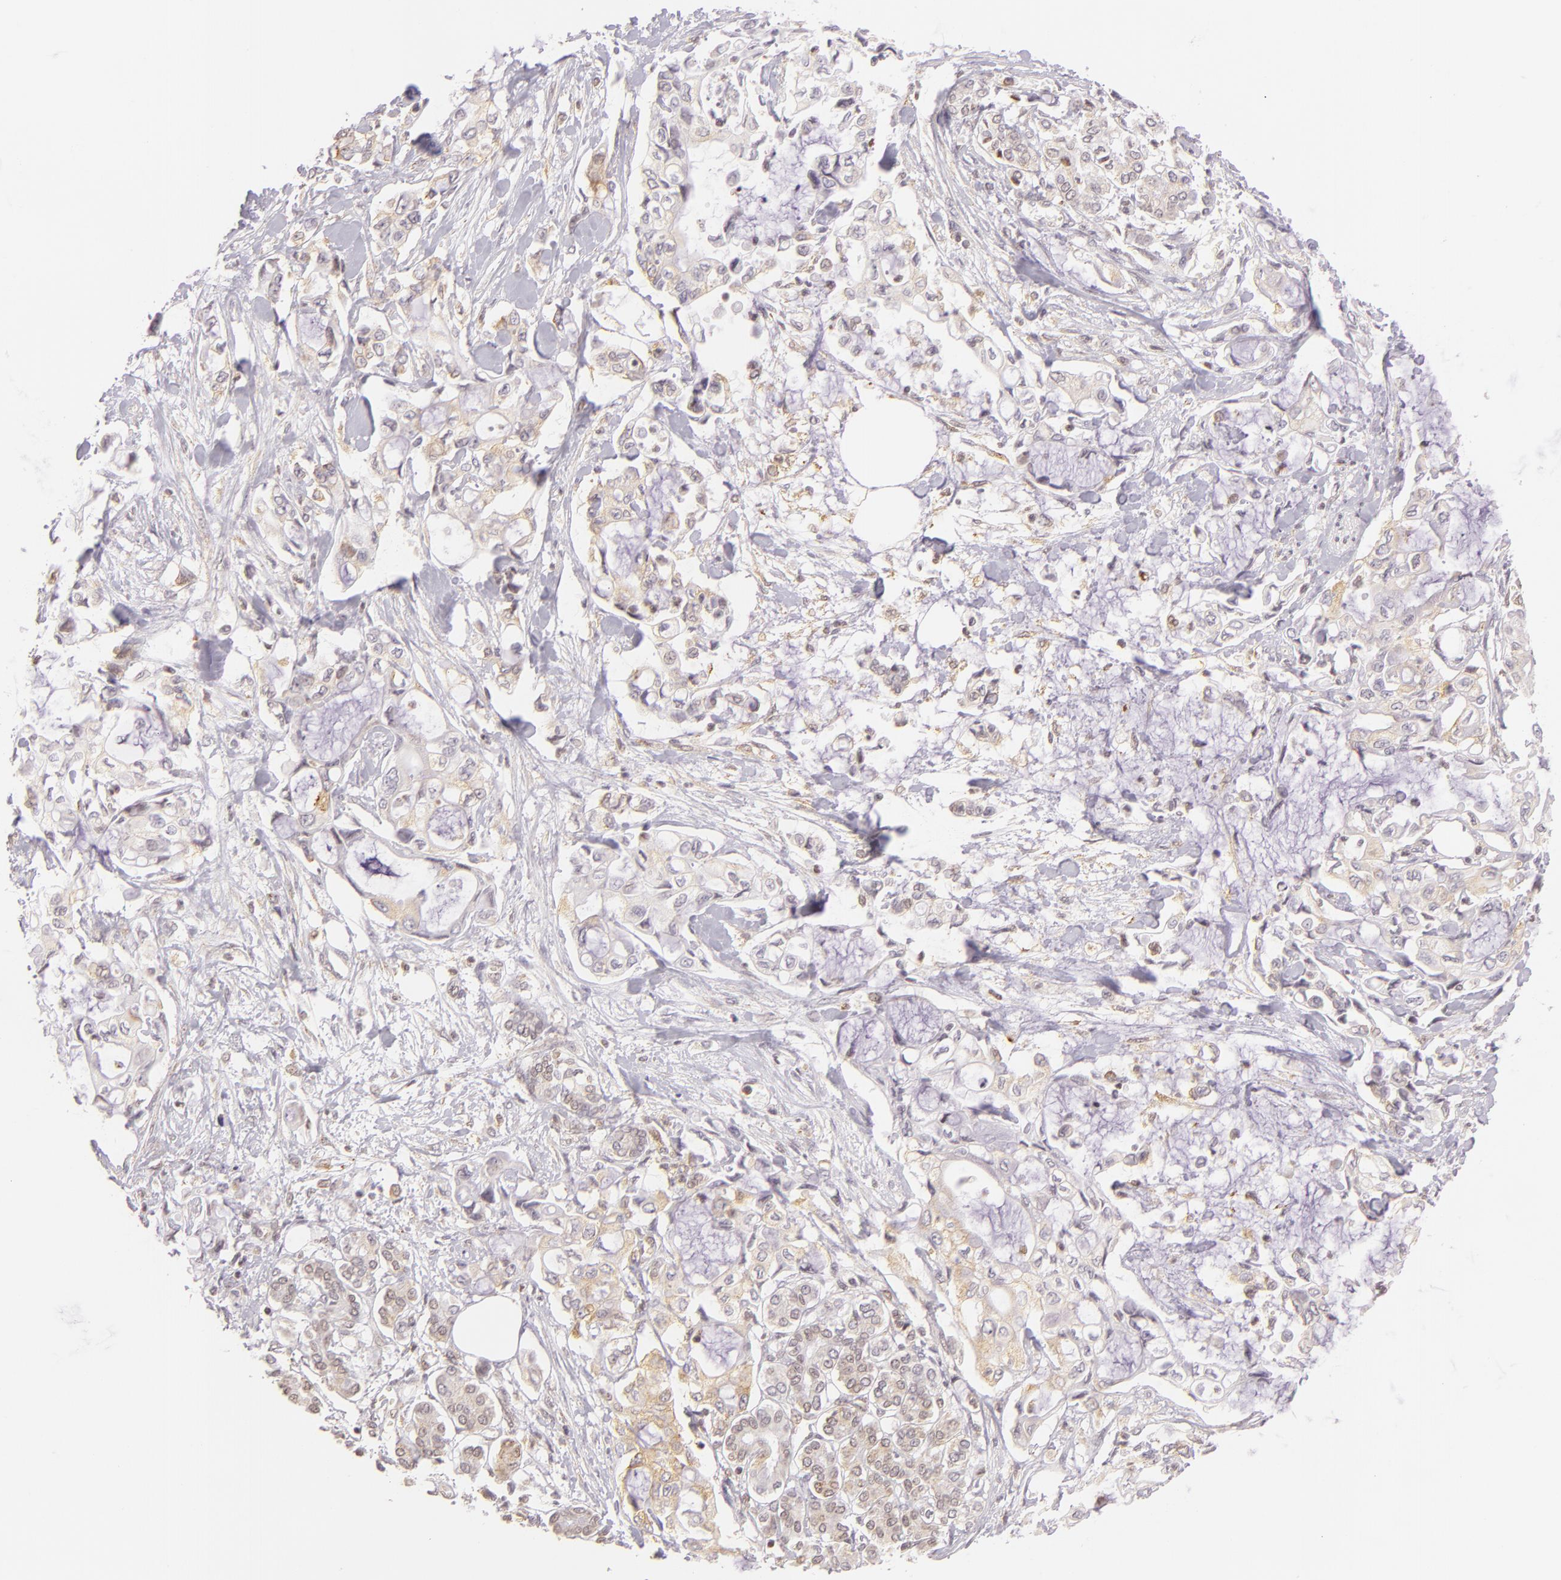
{"staining": {"intensity": "weak", "quantity": "<25%", "location": "cytoplasmic/membranous"}, "tissue": "pancreatic cancer", "cell_type": "Tumor cells", "image_type": "cancer", "snomed": [{"axis": "morphology", "description": "Adenocarcinoma, NOS"}, {"axis": "topography", "description": "Pancreas"}], "caption": "This image is of pancreatic cancer (adenocarcinoma) stained with immunohistochemistry (IHC) to label a protein in brown with the nuclei are counter-stained blue. There is no staining in tumor cells.", "gene": "IMPDH1", "patient": {"sex": "female", "age": 70}}